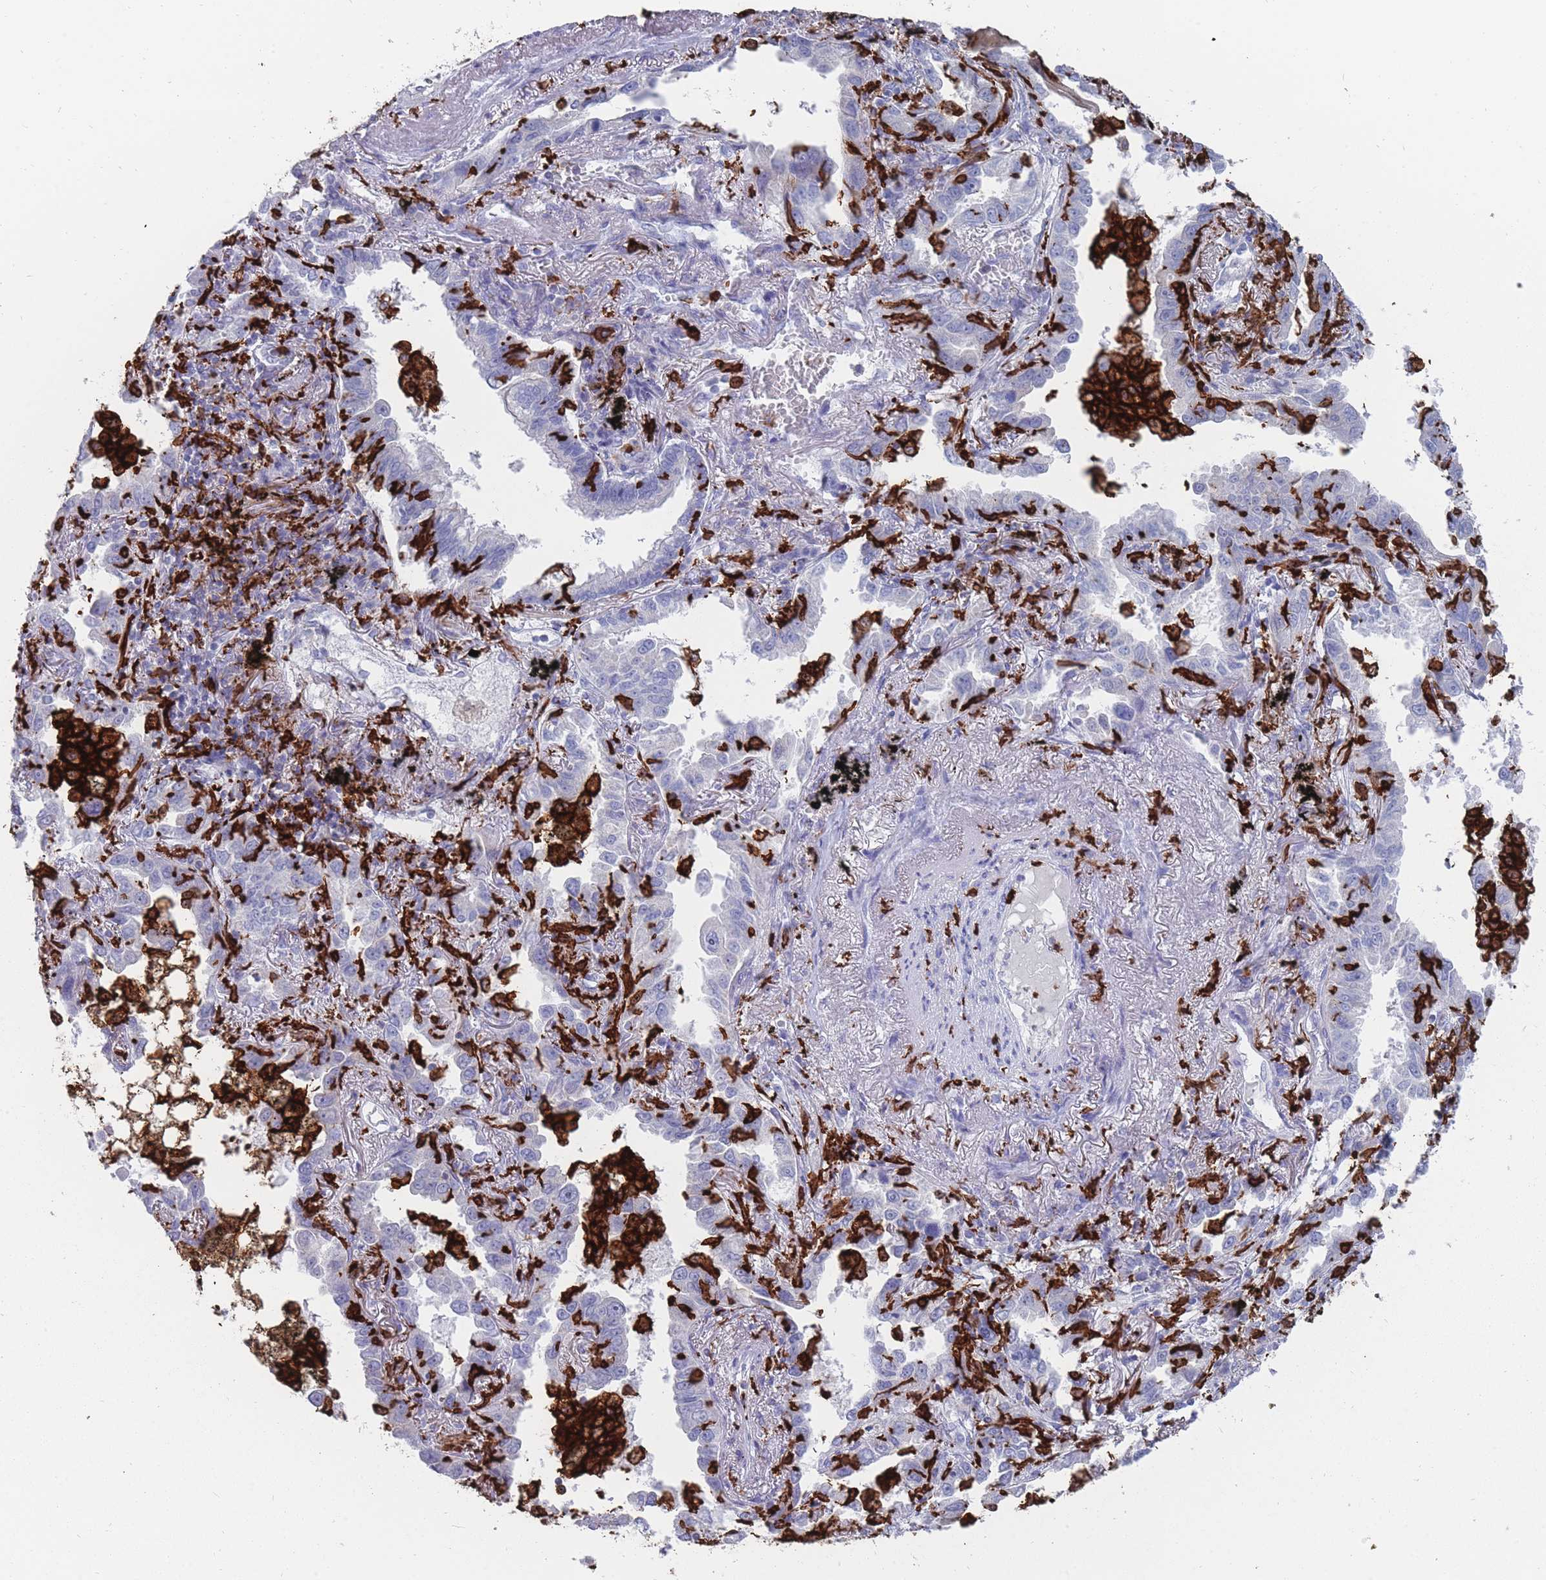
{"staining": {"intensity": "negative", "quantity": "none", "location": "none"}, "tissue": "lung cancer", "cell_type": "Tumor cells", "image_type": "cancer", "snomed": [{"axis": "morphology", "description": "Adenocarcinoma, NOS"}, {"axis": "topography", "description": "Lung"}], "caption": "The micrograph displays no staining of tumor cells in lung cancer.", "gene": "AIF1", "patient": {"sex": "male", "age": 67}}